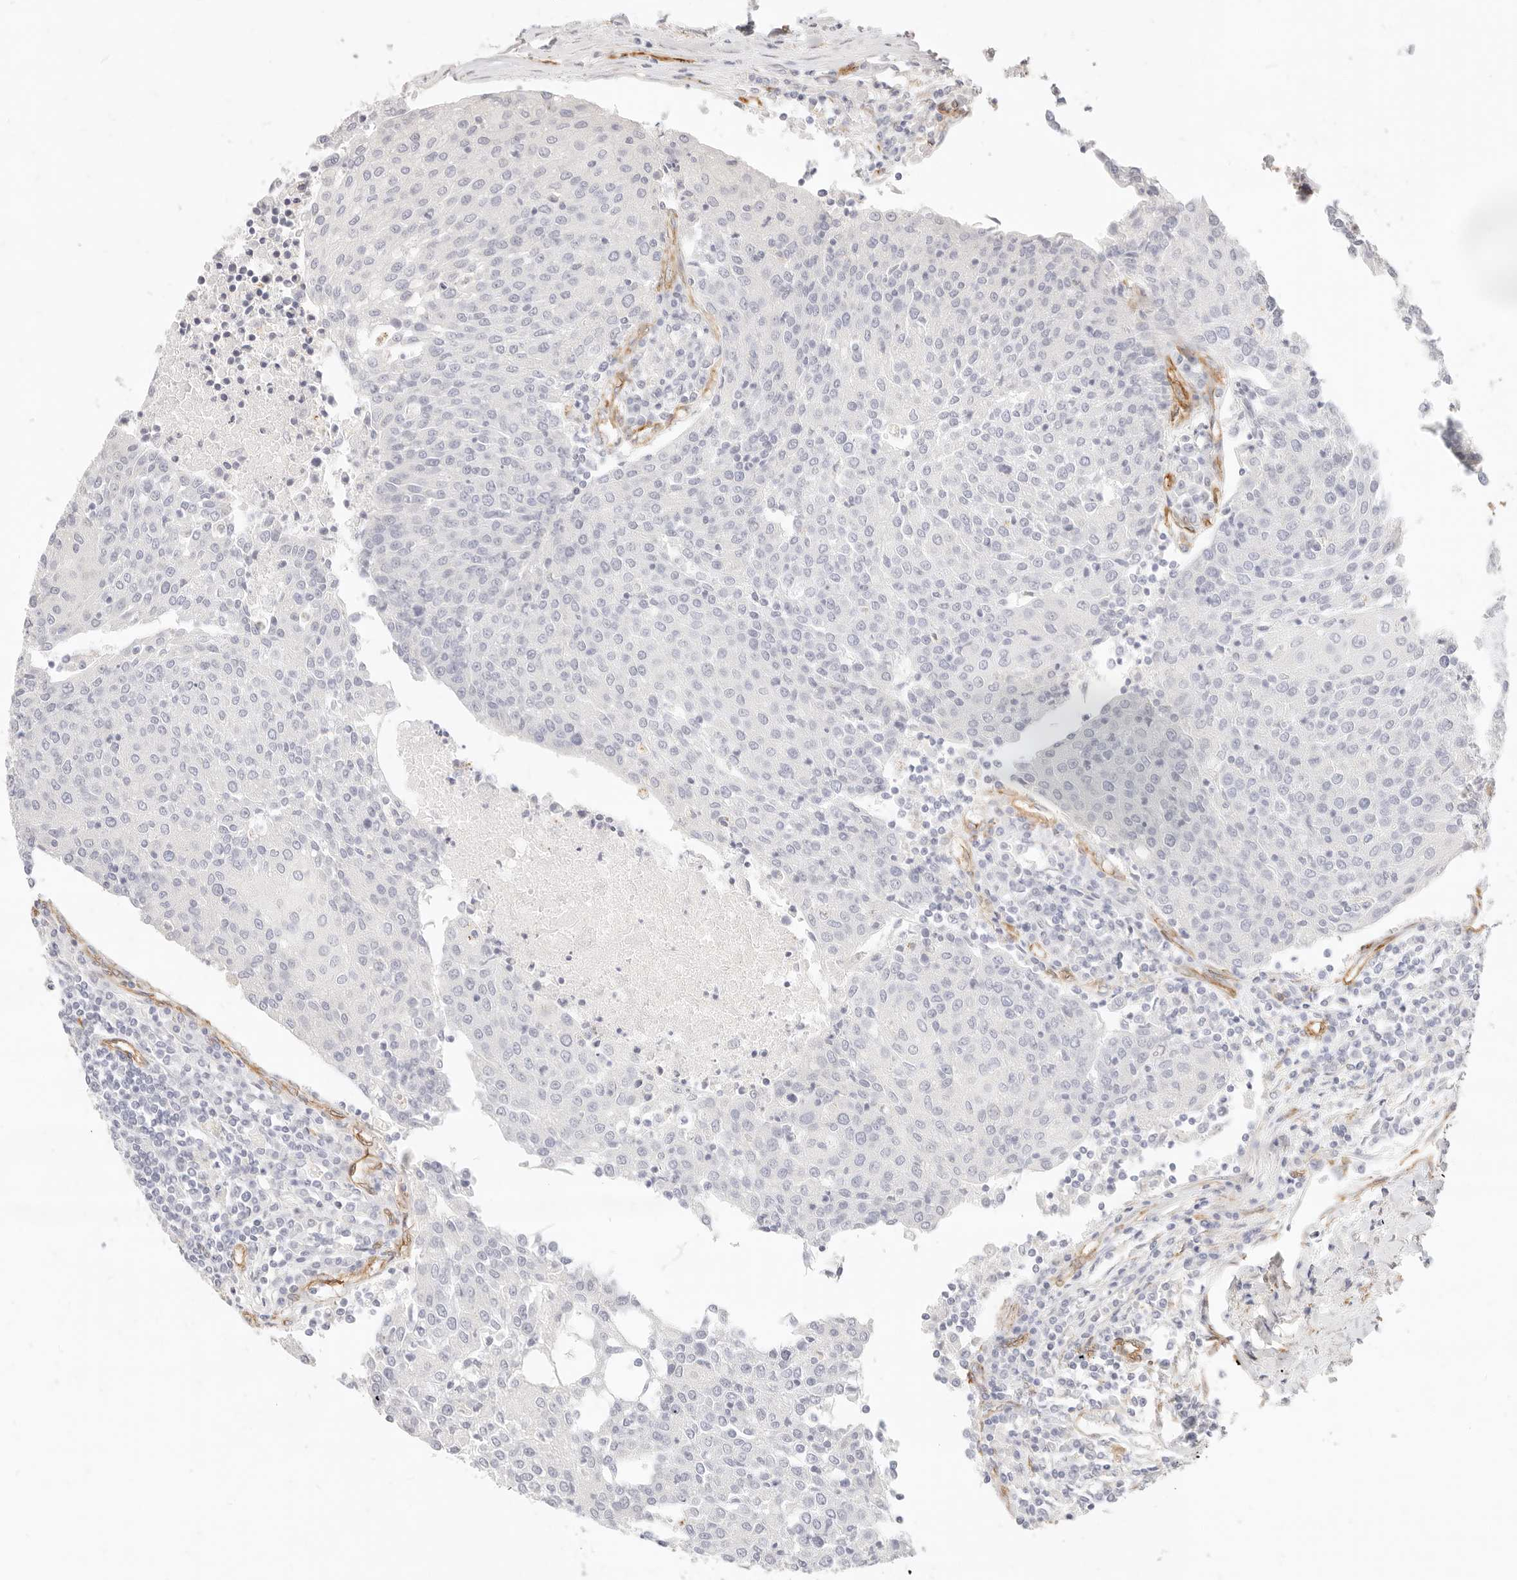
{"staining": {"intensity": "negative", "quantity": "none", "location": "none"}, "tissue": "urothelial cancer", "cell_type": "Tumor cells", "image_type": "cancer", "snomed": [{"axis": "morphology", "description": "Urothelial carcinoma, High grade"}, {"axis": "topography", "description": "Urinary bladder"}], "caption": "This is an immunohistochemistry image of high-grade urothelial carcinoma. There is no positivity in tumor cells.", "gene": "NUS1", "patient": {"sex": "female", "age": 85}}